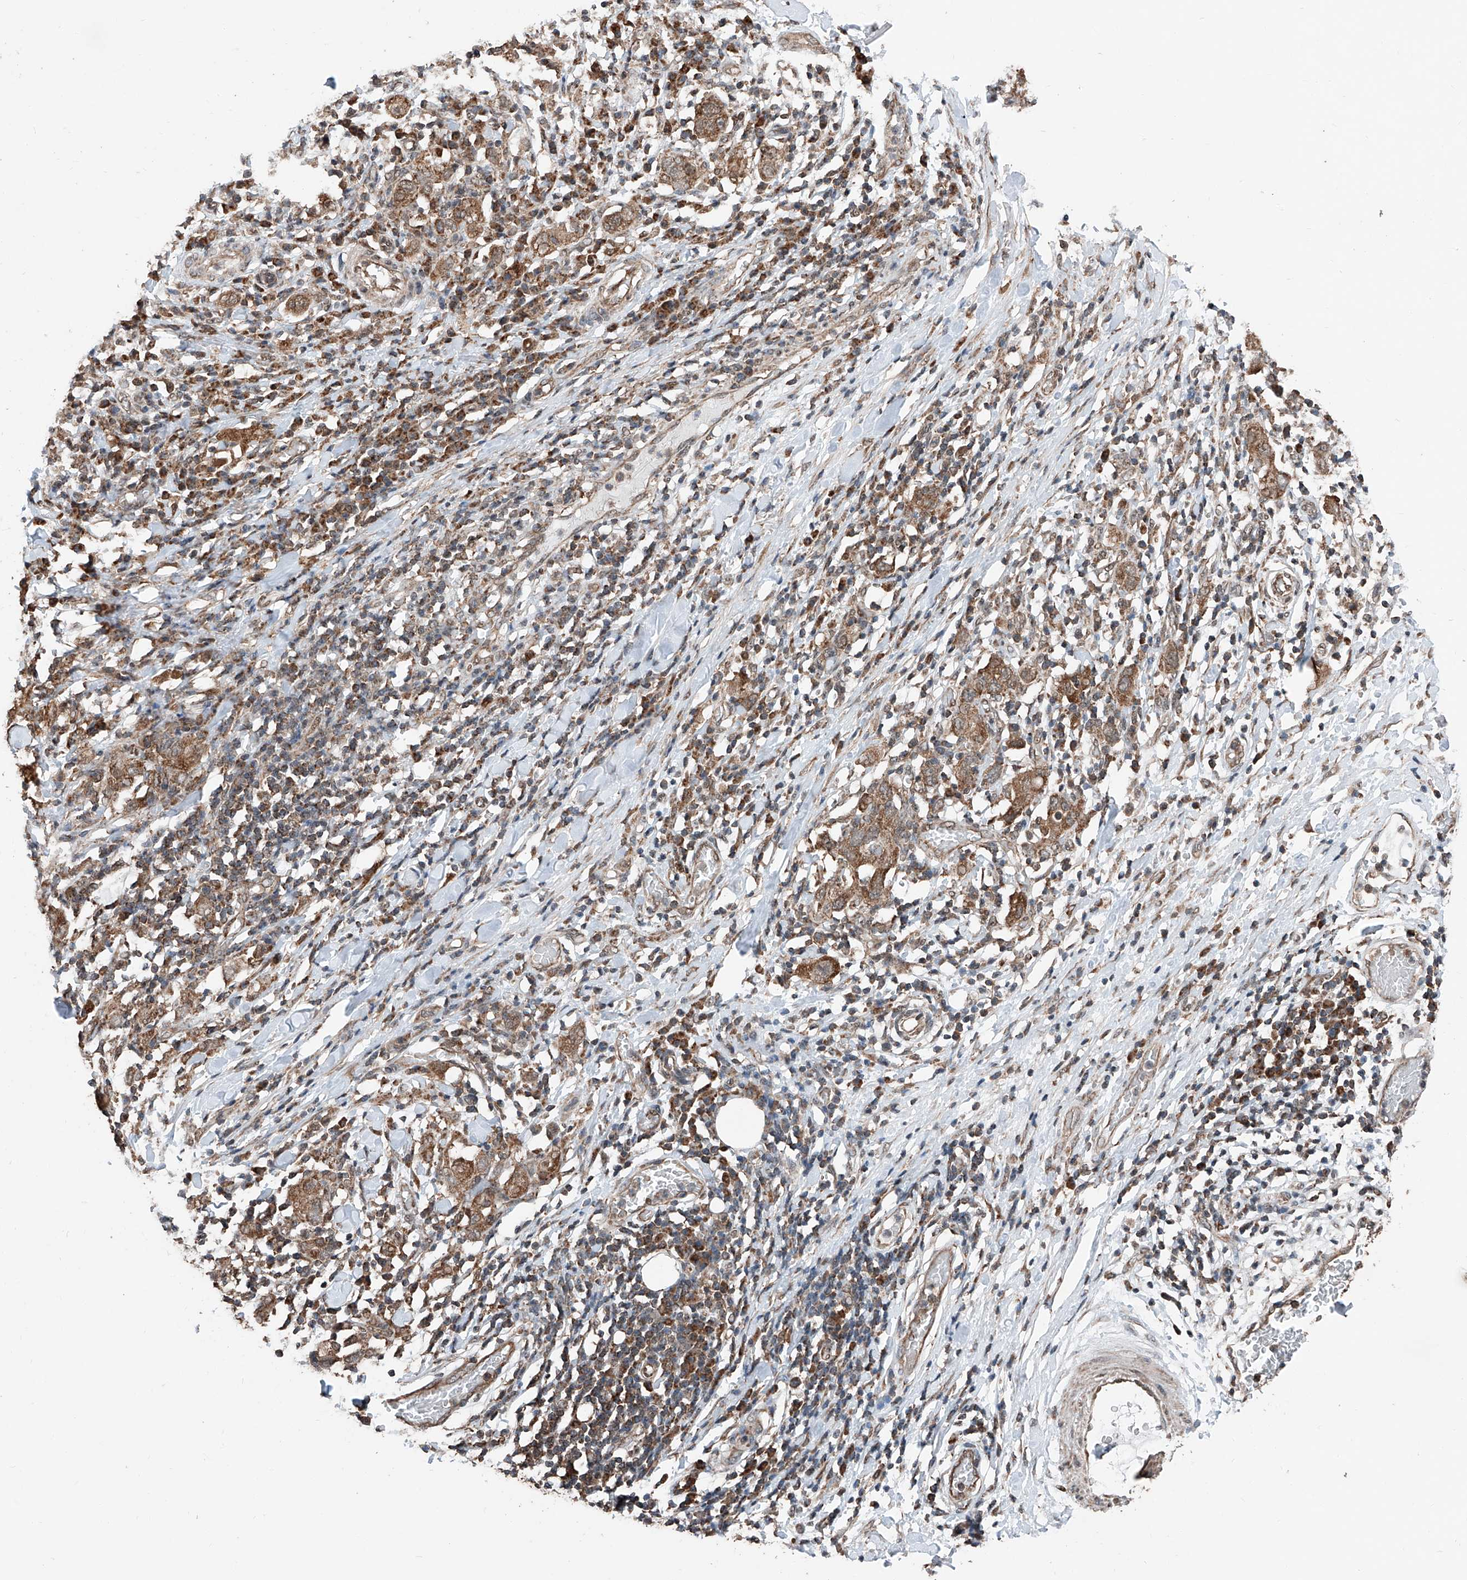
{"staining": {"intensity": "moderate", "quantity": ">75%", "location": "cytoplasmic/membranous"}, "tissue": "stomach cancer", "cell_type": "Tumor cells", "image_type": "cancer", "snomed": [{"axis": "morphology", "description": "Adenocarcinoma, NOS"}, {"axis": "topography", "description": "Stomach, upper"}], "caption": "IHC image of neoplastic tissue: human stomach cancer stained using immunohistochemistry (IHC) exhibits medium levels of moderate protein expression localized specifically in the cytoplasmic/membranous of tumor cells, appearing as a cytoplasmic/membranous brown color.", "gene": "ZNF445", "patient": {"sex": "male", "age": 62}}